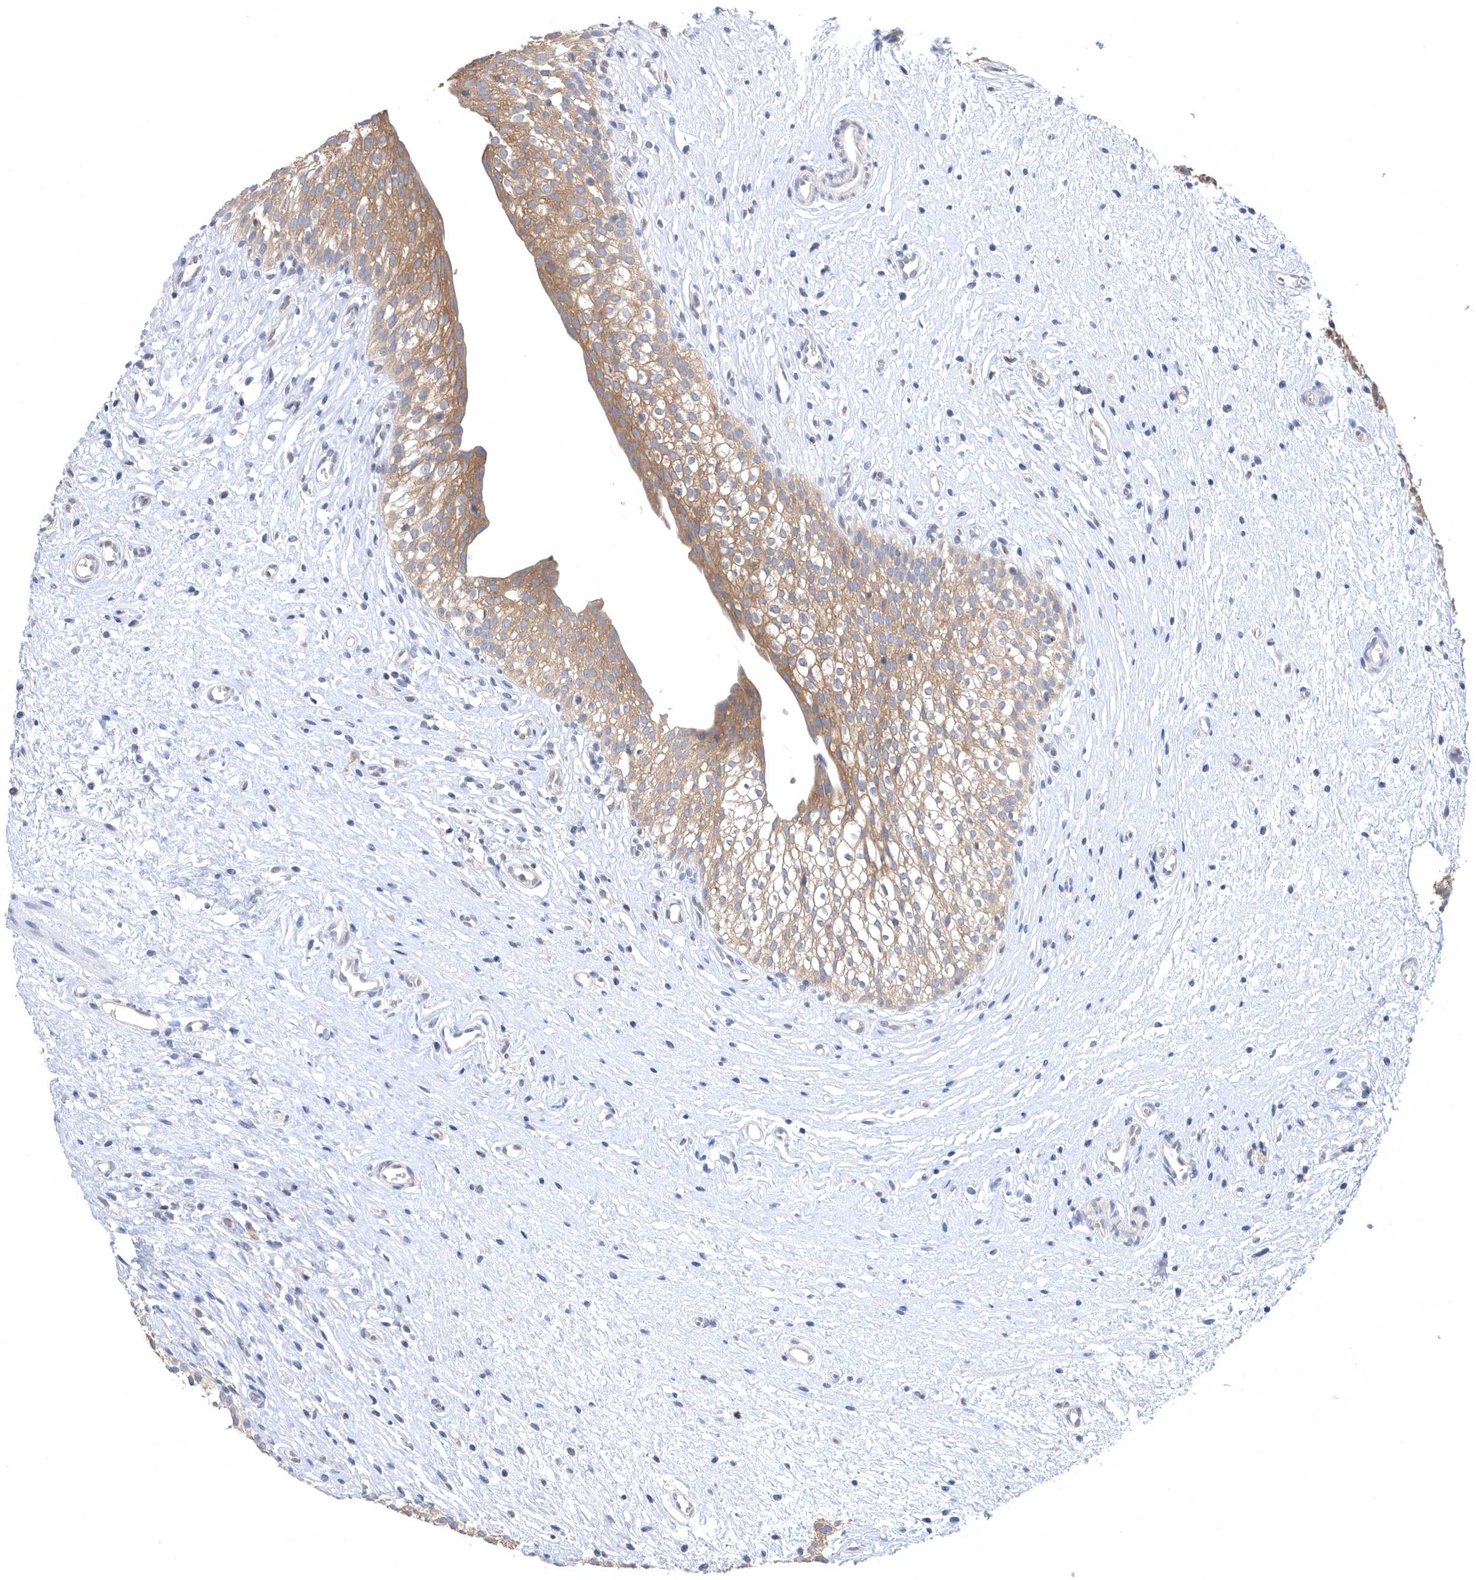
{"staining": {"intensity": "moderate", "quantity": ">75%", "location": "cytoplasmic/membranous"}, "tissue": "urinary bladder", "cell_type": "Urothelial cells", "image_type": "normal", "snomed": [{"axis": "morphology", "description": "Normal tissue, NOS"}, {"axis": "topography", "description": "Urinary bladder"}], "caption": "Immunohistochemical staining of unremarkable urinary bladder displays medium levels of moderate cytoplasmic/membranous staining in approximately >75% of urothelial cells.", "gene": "CCT4", "patient": {"sex": "male", "age": 1}}